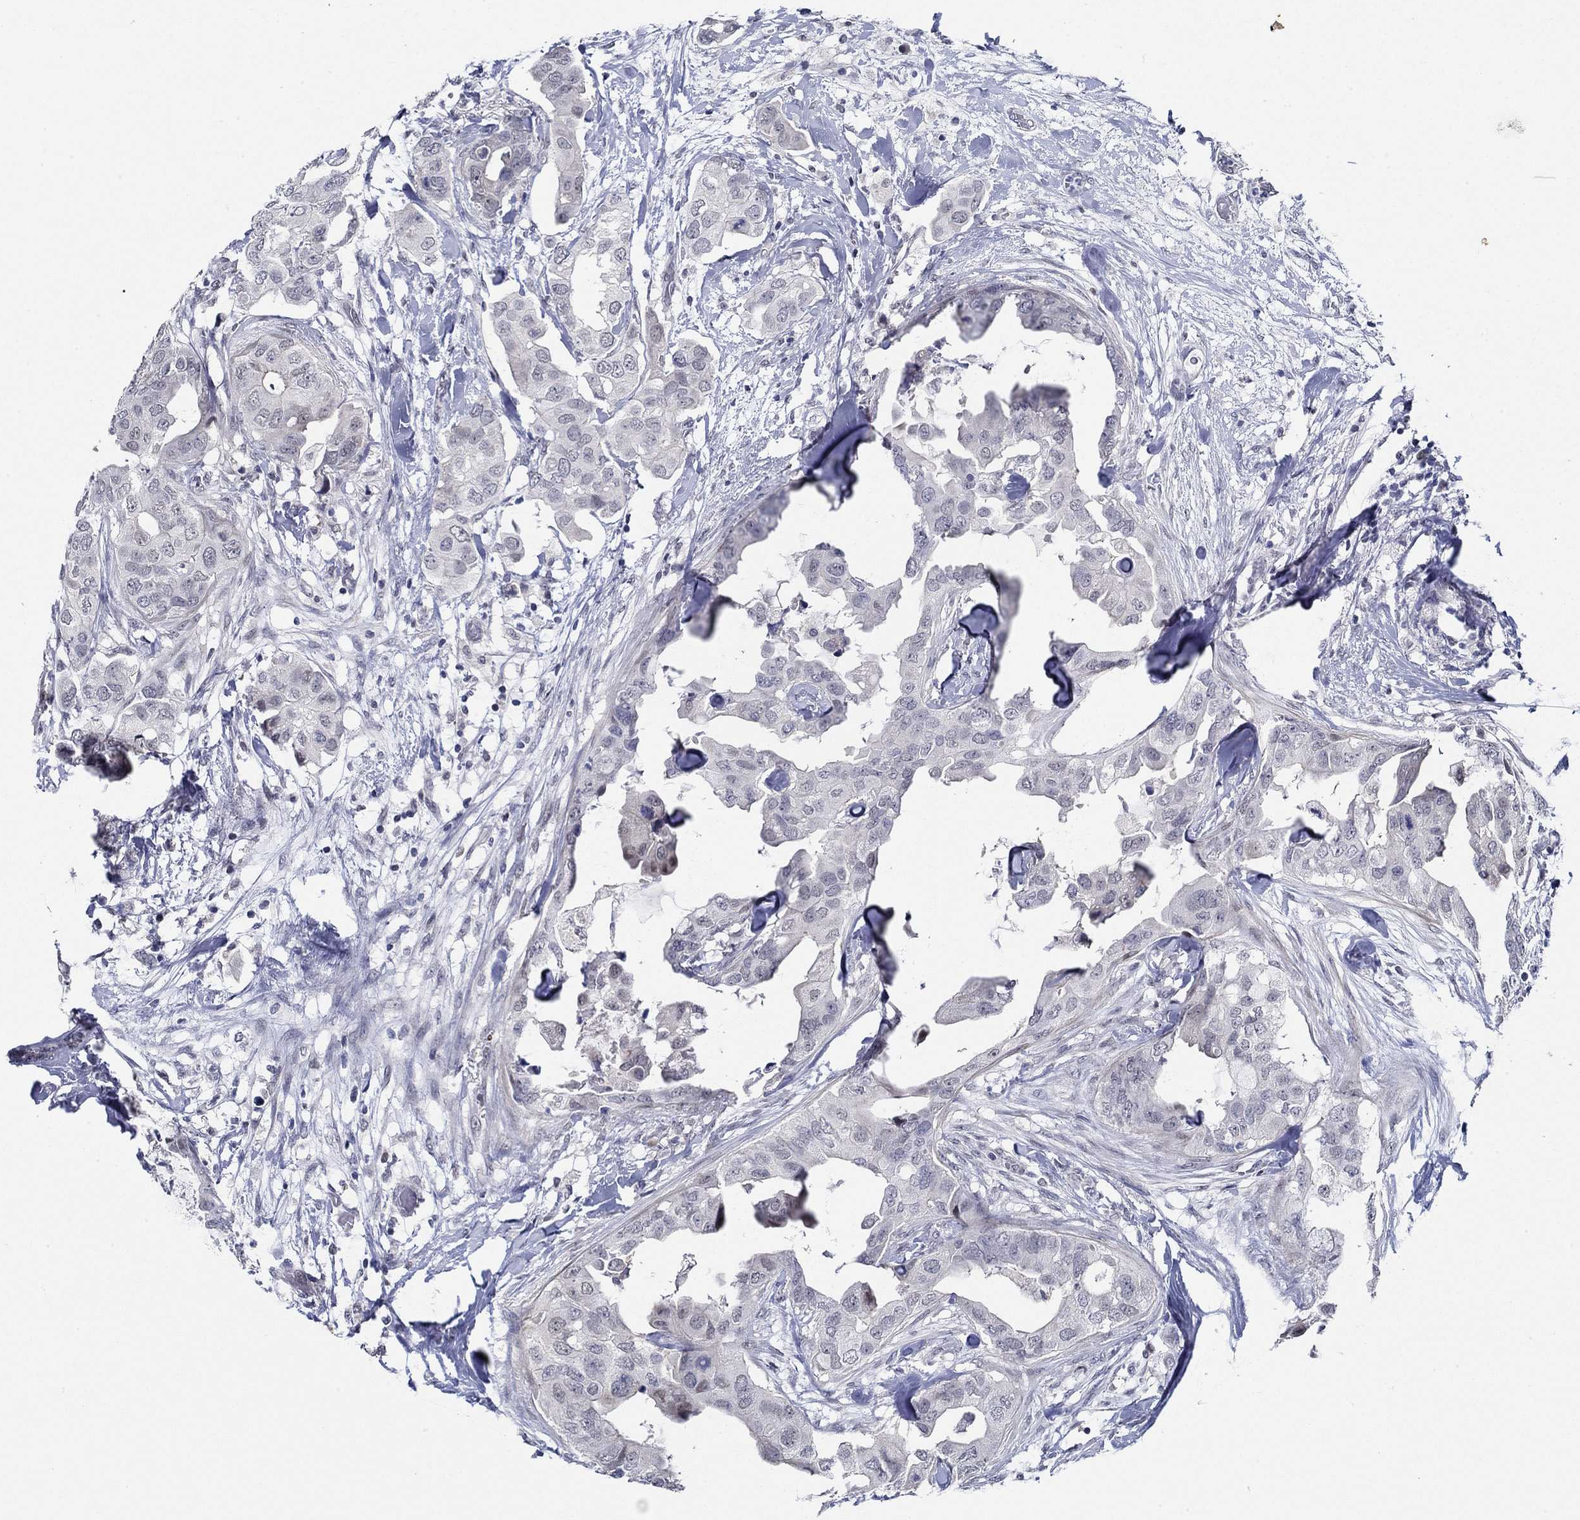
{"staining": {"intensity": "negative", "quantity": "none", "location": "none"}, "tissue": "breast cancer", "cell_type": "Tumor cells", "image_type": "cancer", "snomed": [{"axis": "morphology", "description": "Normal tissue, NOS"}, {"axis": "morphology", "description": "Duct carcinoma"}, {"axis": "topography", "description": "Breast"}], "caption": "High magnification brightfield microscopy of infiltrating ductal carcinoma (breast) stained with DAB (brown) and counterstained with hematoxylin (blue): tumor cells show no significant positivity.", "gene": "SLC34A1", "patient": {"sex": "female", "age": 40}}